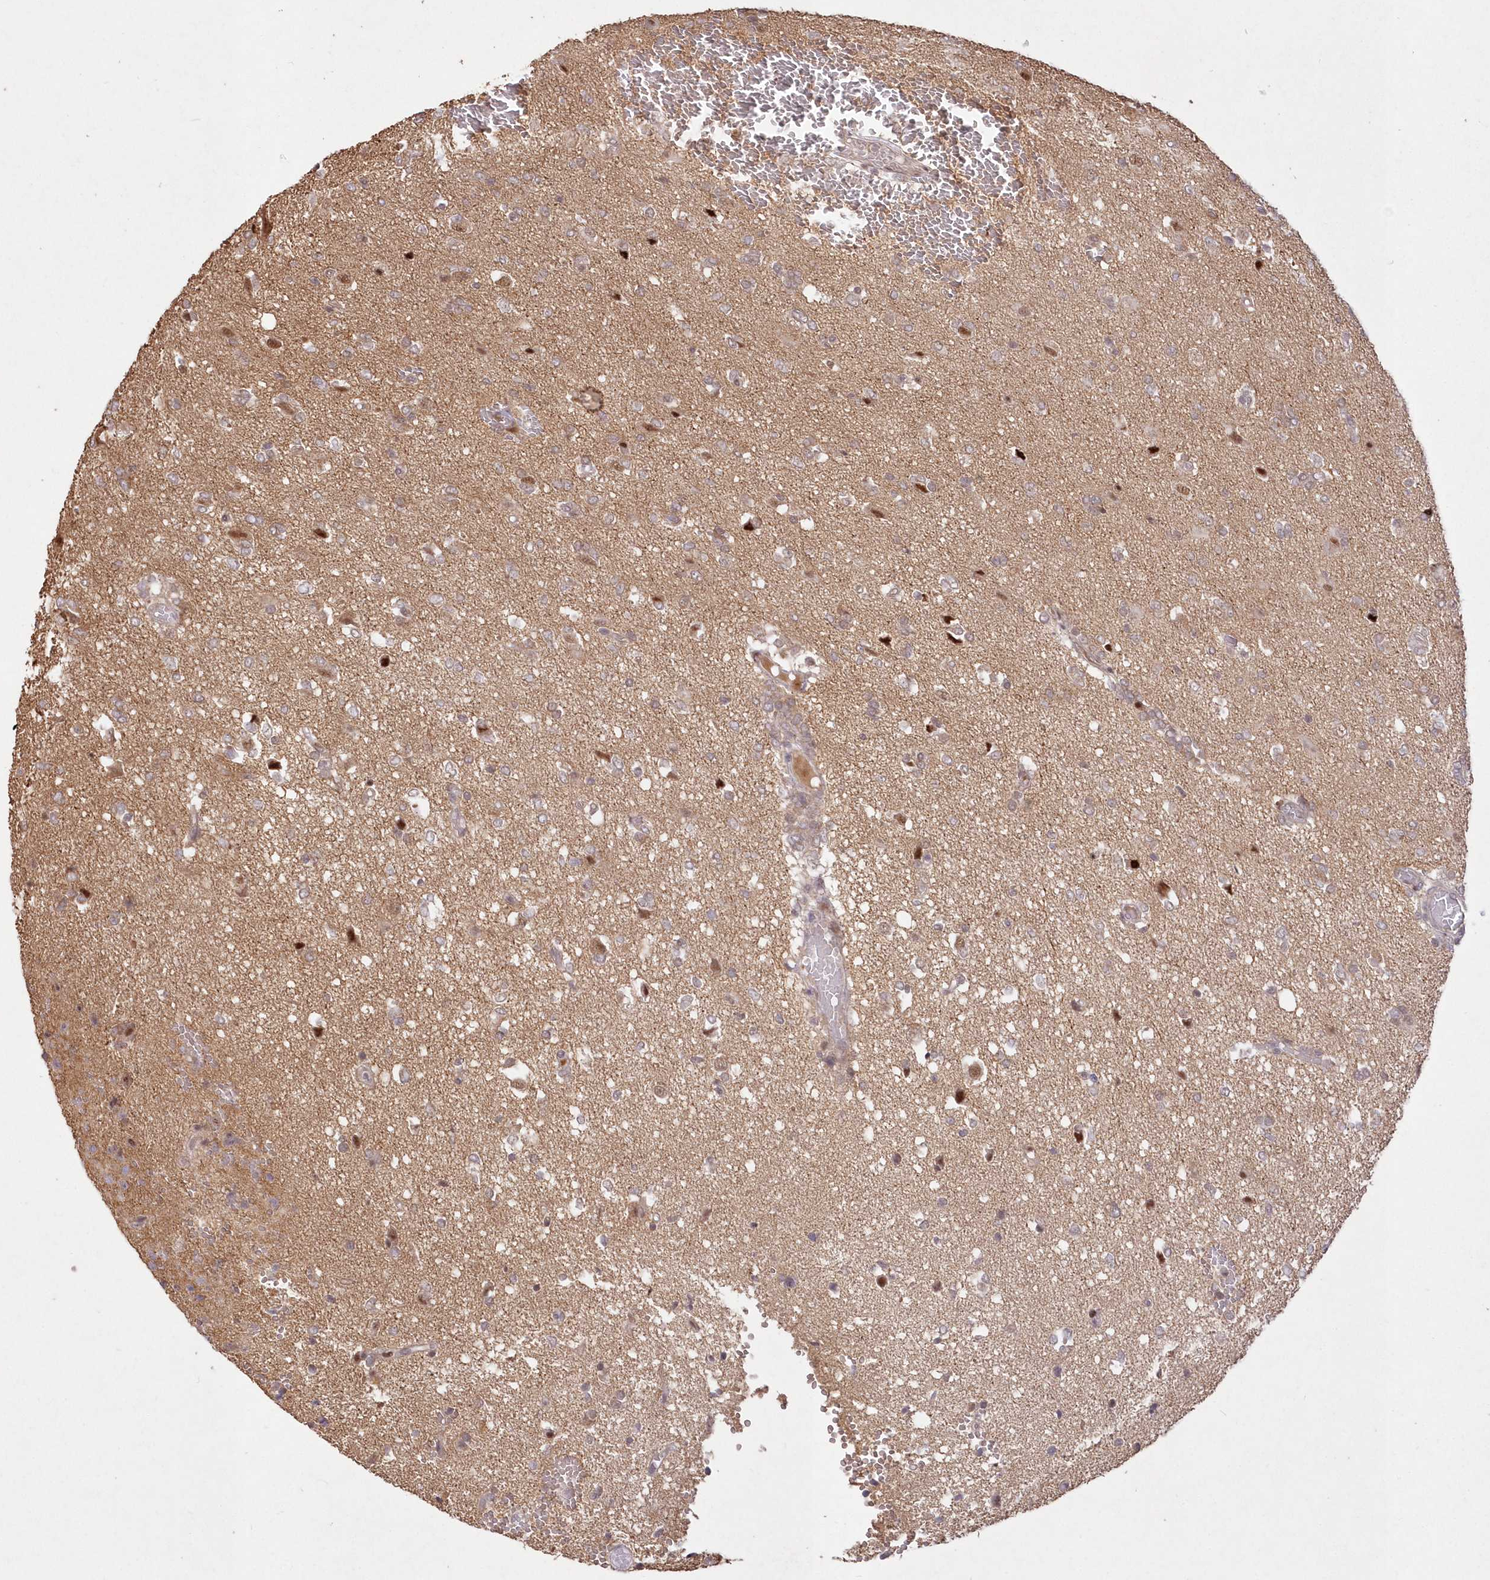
{"staining": {"intensity": "negative", "quantity": "none", "location": "none"}, "tissue": "glioma", "cell_type": "Tumor cells", "image_type": "cancer", "snomed": [{"axis": "morphology", "description": "Glioma, malignant, High grade"}, {"axis": "topography", "description": "Brain"}], "caption": "The micrograph shows no staining of tumor cells in high-grade glioma (malignant).", "gene": "WBP1L", "patient": {"sex": "female", "age": 59}}